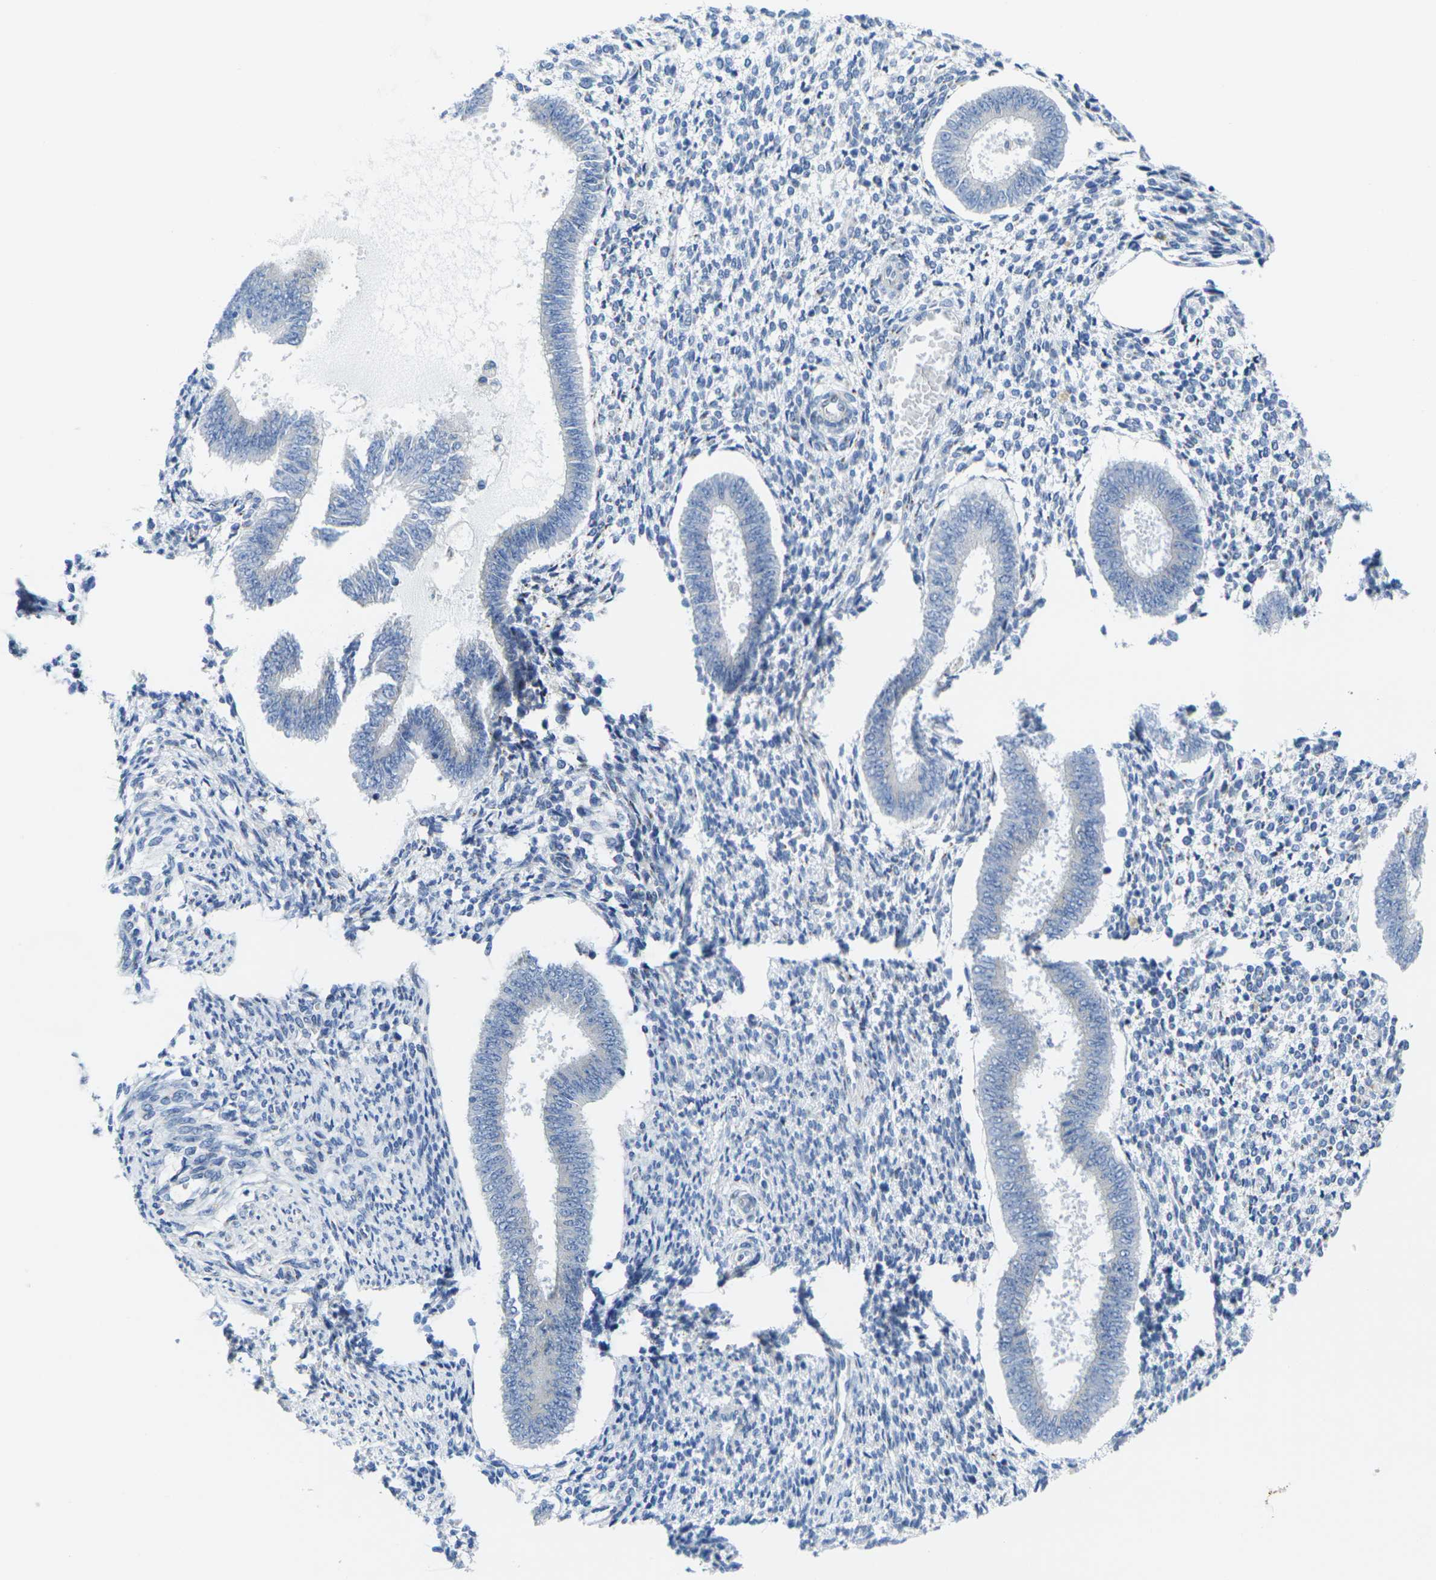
{"staining": {"intensity": "negative", "quantity": "none", "location": "none"}, "tissue": "endometrium", "cell_type": "Cells in endometrial stroma", "image_type": "normal", "snomed": [{"axis": "morphology", "description": "Normal tissue, NOS"}, {"axis": "topography", "description": "Endometrium"}], "caption": "Protein analysis of benign endometrium displays no significant staining in cells in endometrial stroma. The staining was performed using DAB (3,3'-diaminobenzidine) to visualize the protein expression in brown, while the nuclei were stained in blue with hematoxylin (Magnification: 20x).", "gene": "CRK", "patient": {"sex": "female", "age": 35}}